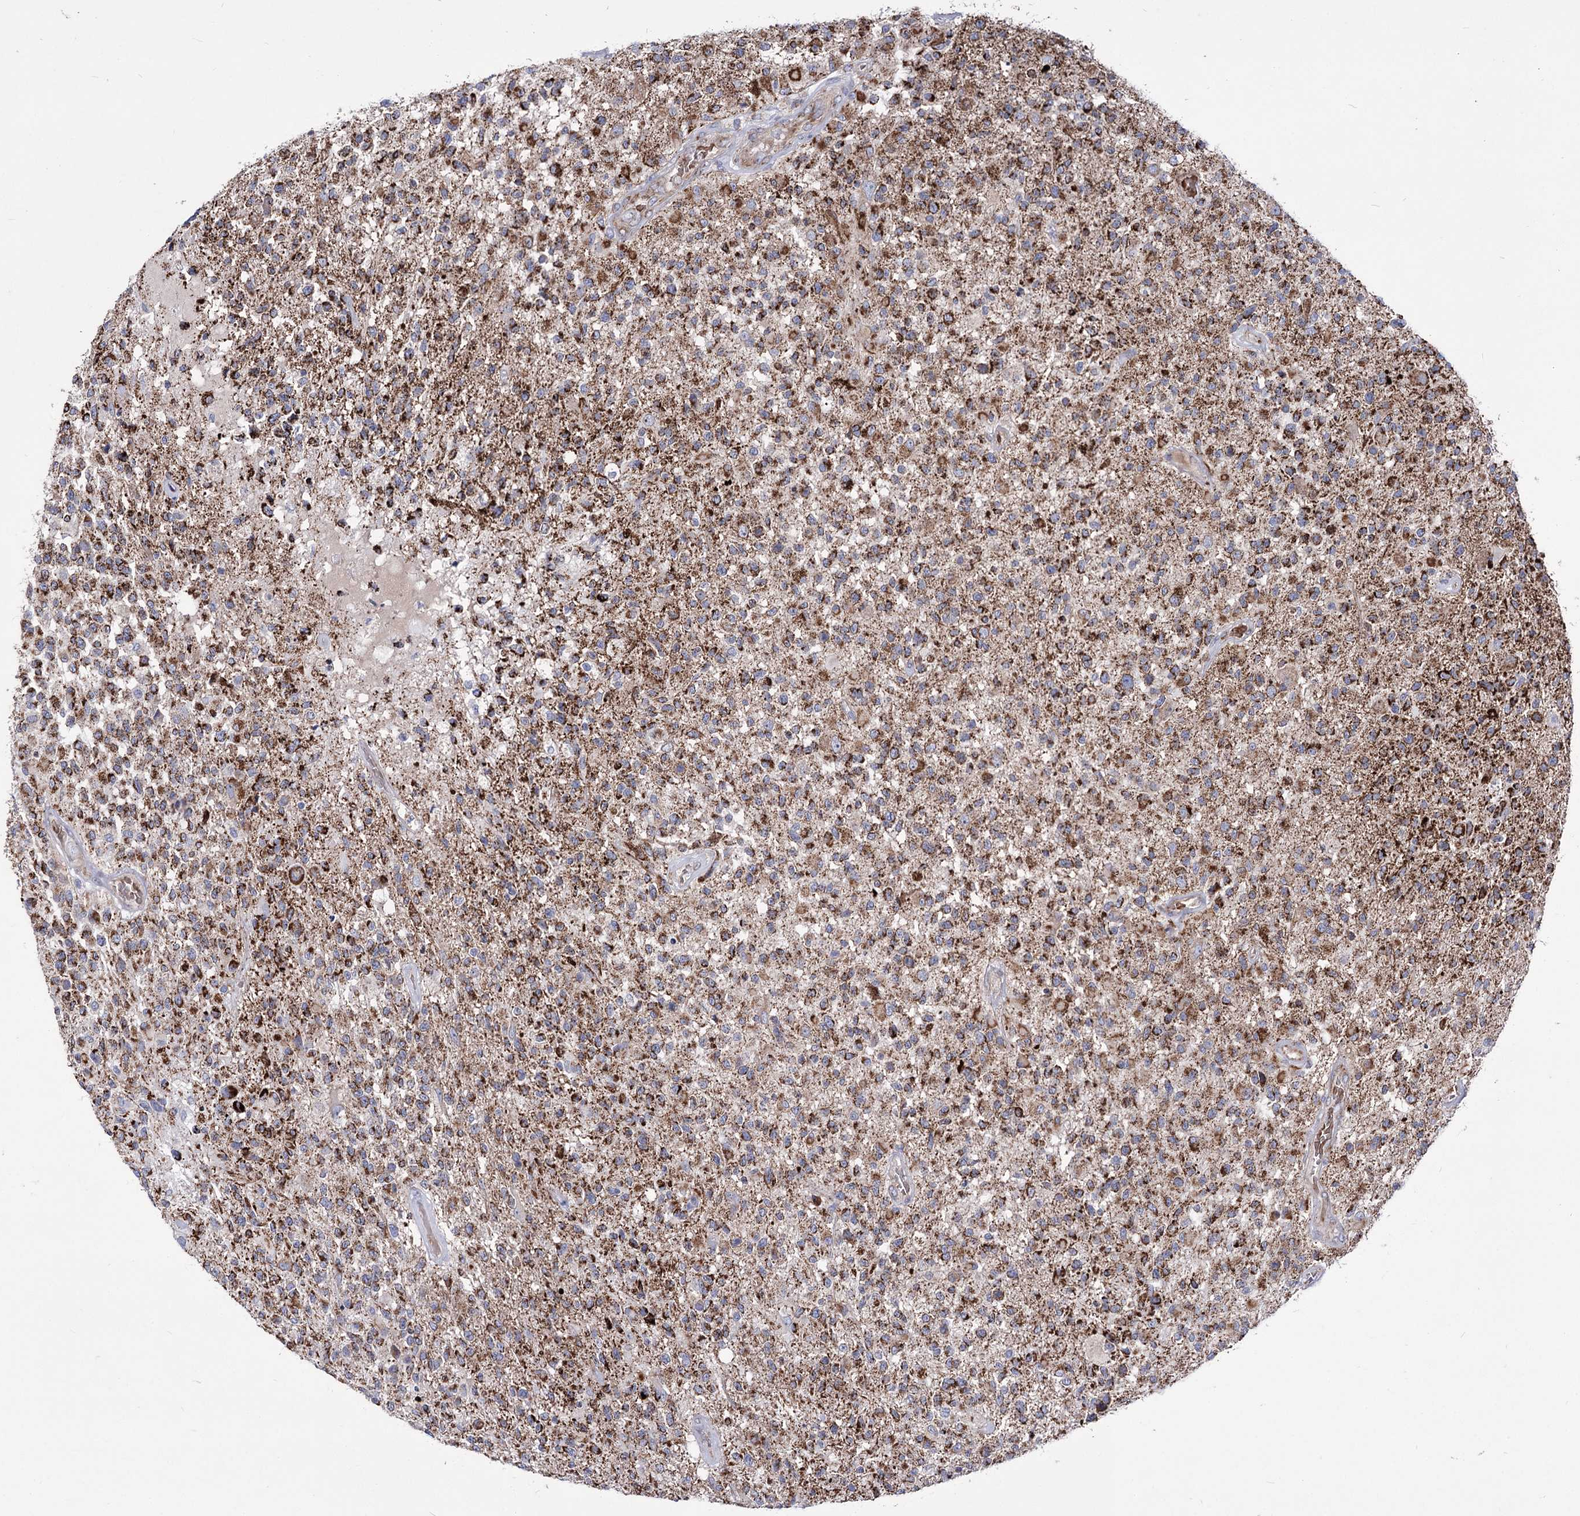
{"staining": {"intensity": "strong", "quantity": ">75%", "location": "cytoplasmic/membranous"}, "tissue": "glioma", "cell_type": "Tumor cells", "image_type": "cancer", "snomed": [{"axis": "morphology", "description": "Glioma, malignant, High grade"}, {"axis": "morphology", "description": "Glioblastoma, NOS"}, {"axis": "topography", "description": "Brain"}], "caption": "High-power microscopy captured an immunohistochemistry photomicrograph of malignant high-grade glioma, revealing strong cytoplasmic/membranous positivity in about >75% of tumor cells.", "gene": "OSBPL5", "patient": {"sex": "male", "age": 60}}